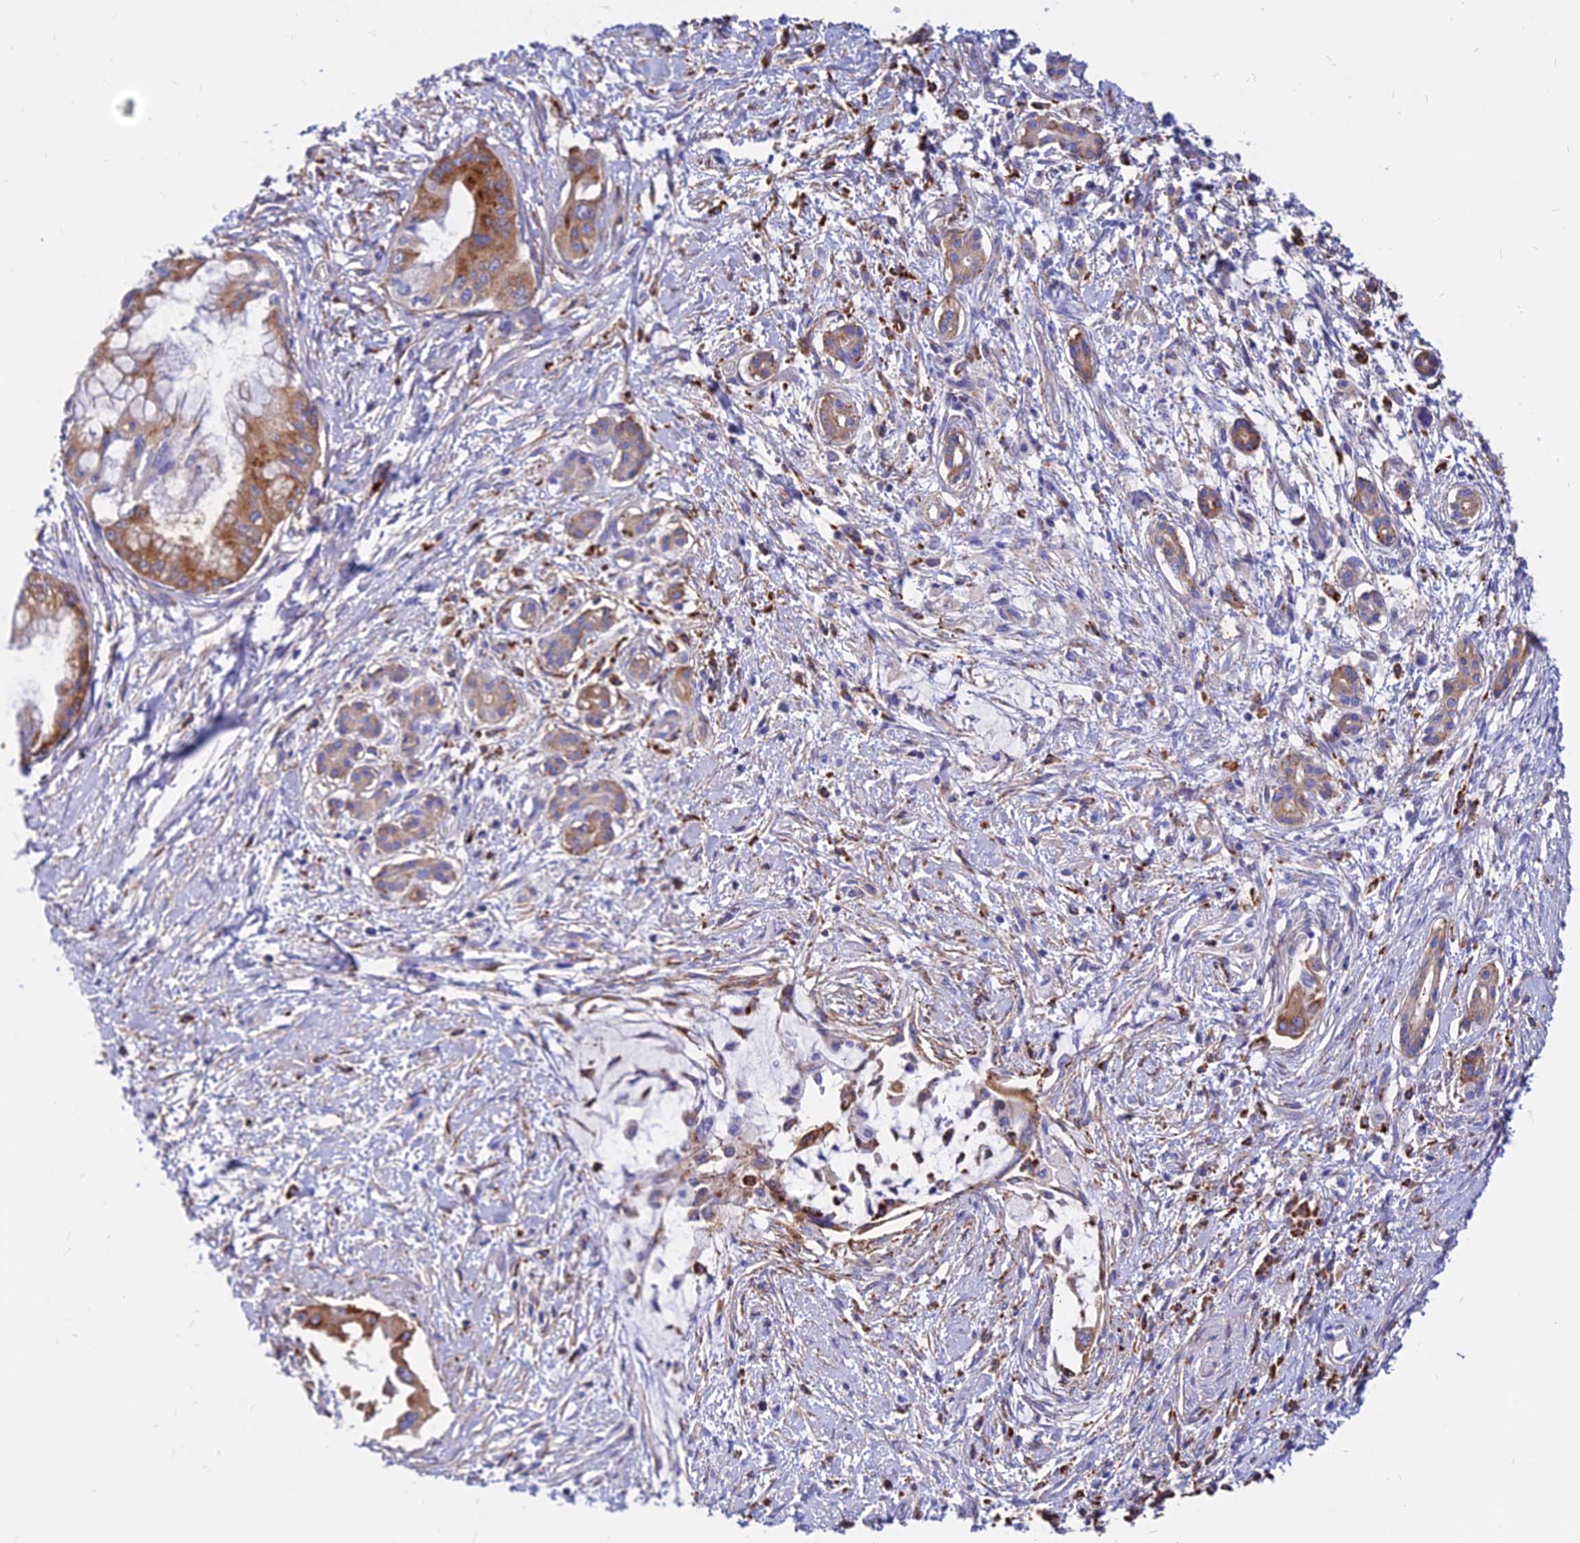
{"staining": {"intensity": "strong", "quantity": ">75%", "location": "cytoplasmic/membranous"}, "tissue": "pancreatic cancer", "cell_type": "Tumor cells", "image_type": "cancer", "snomed": [{"axis": "morphology", "description": "Adenocarcinoma, NOS"}, {"axis": "topography", "description": "Pancreas"}], "caption": "Immunohistochemical staining of pancreatic cancer exhibits high levels of strong cytoplasmic/membranous positivity in about >75% of tumor cells.", "gene": "AGTRAP", "patient": {"sex": "male", "age": 46}}